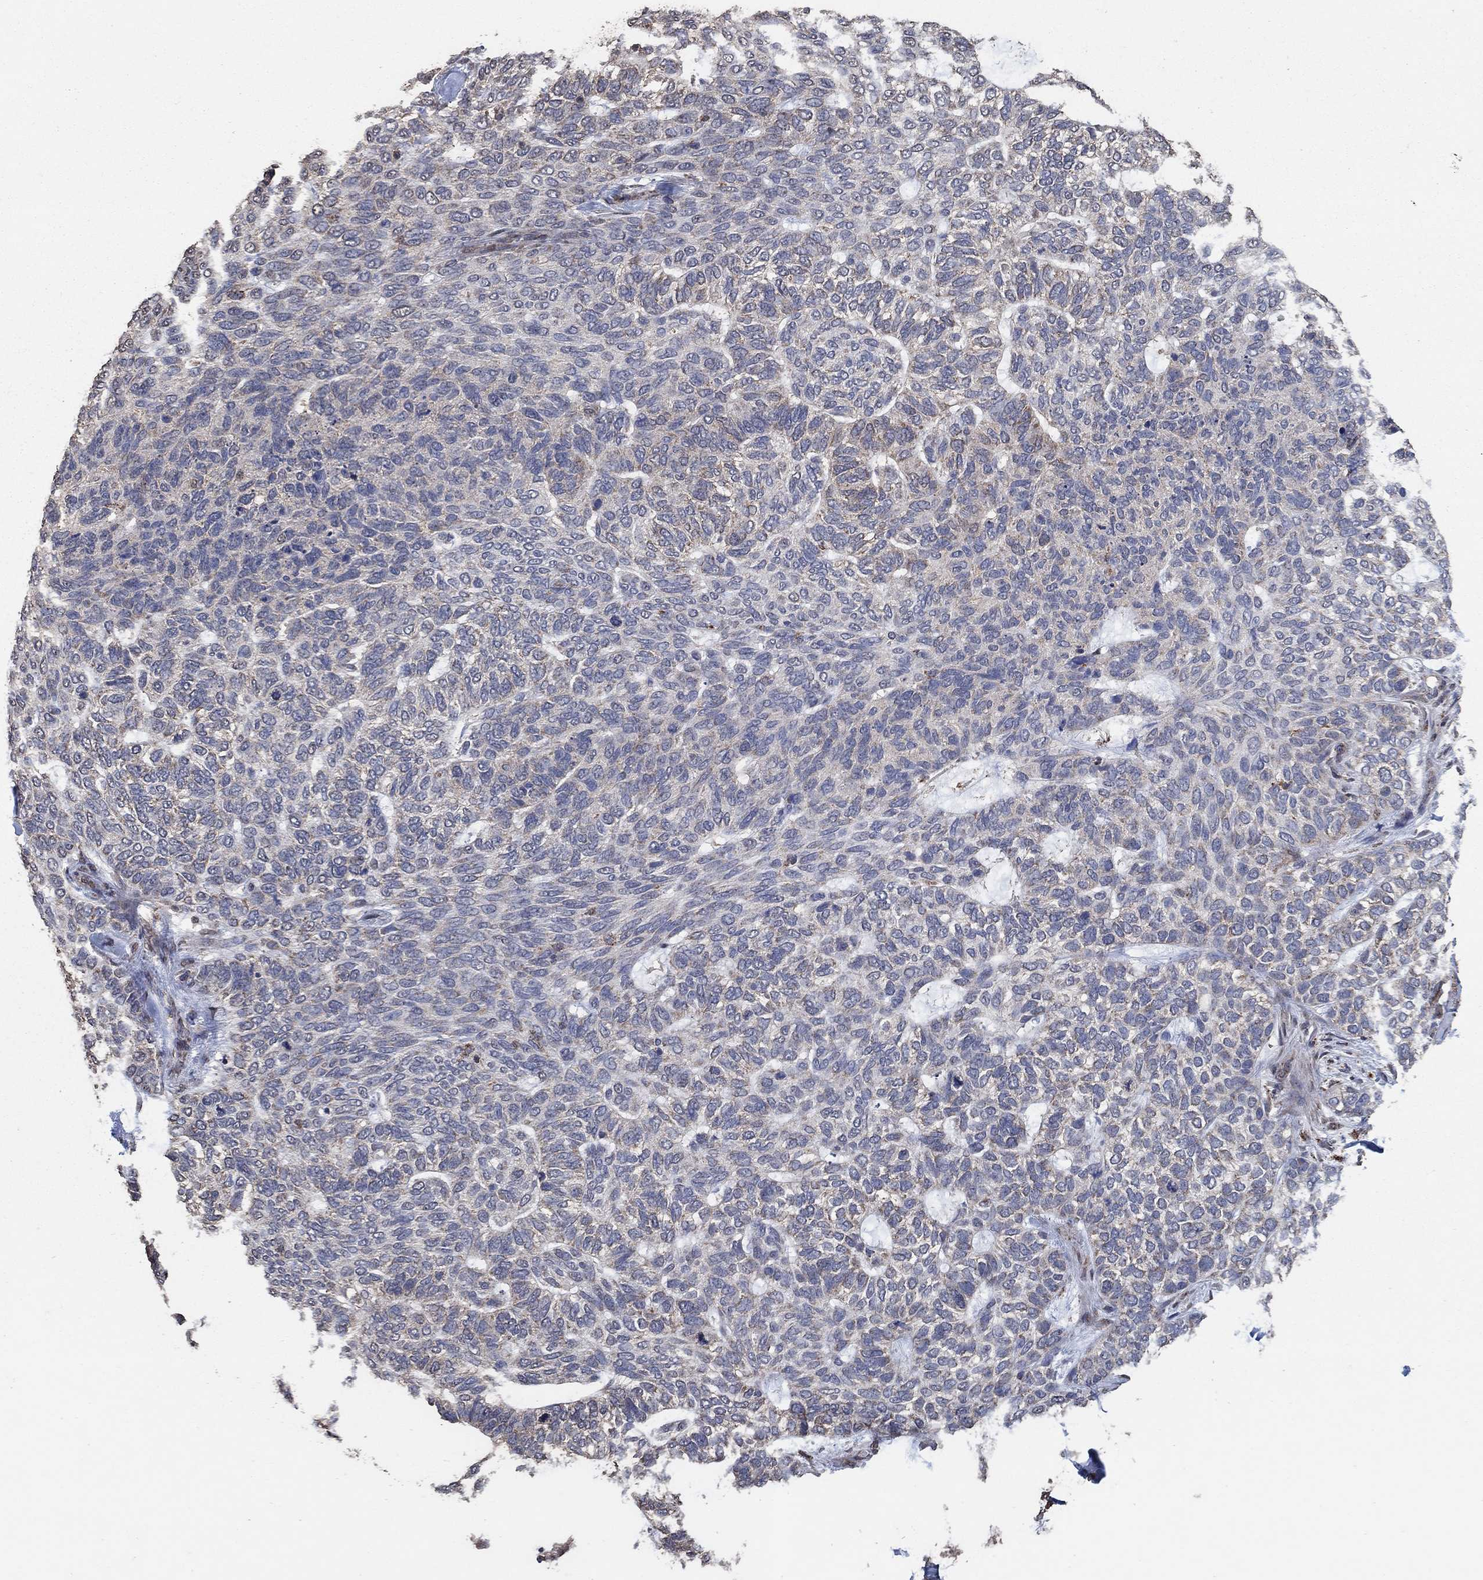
{"staining": {"intensity": "weak", "quantity": "25%-75%", "location": "cytoplasmic/membranous"}, "tissue": "skin cancer", "cell_type": "Tumor cells", "image_type": "cancer", "snomed": [{"axis": "morphology", "description": "Basal cell carcinoma"}, {"axis": "topography", "description": "Skin"}], "caption": "Brown immunohistochemical staining in human skin cancer (basal cell carcinoma) reveals weak cytoplasmic/membranous staining in about 25%-75% of tumor cells. Using DAB (3,3'-diaminobenzidine) (brown) and hematoxylin (blue) stains, captured at high magnification using brightfield microscopy.", "gene": "MRPS24", "patient": {"sex": "female", "age": 65}}